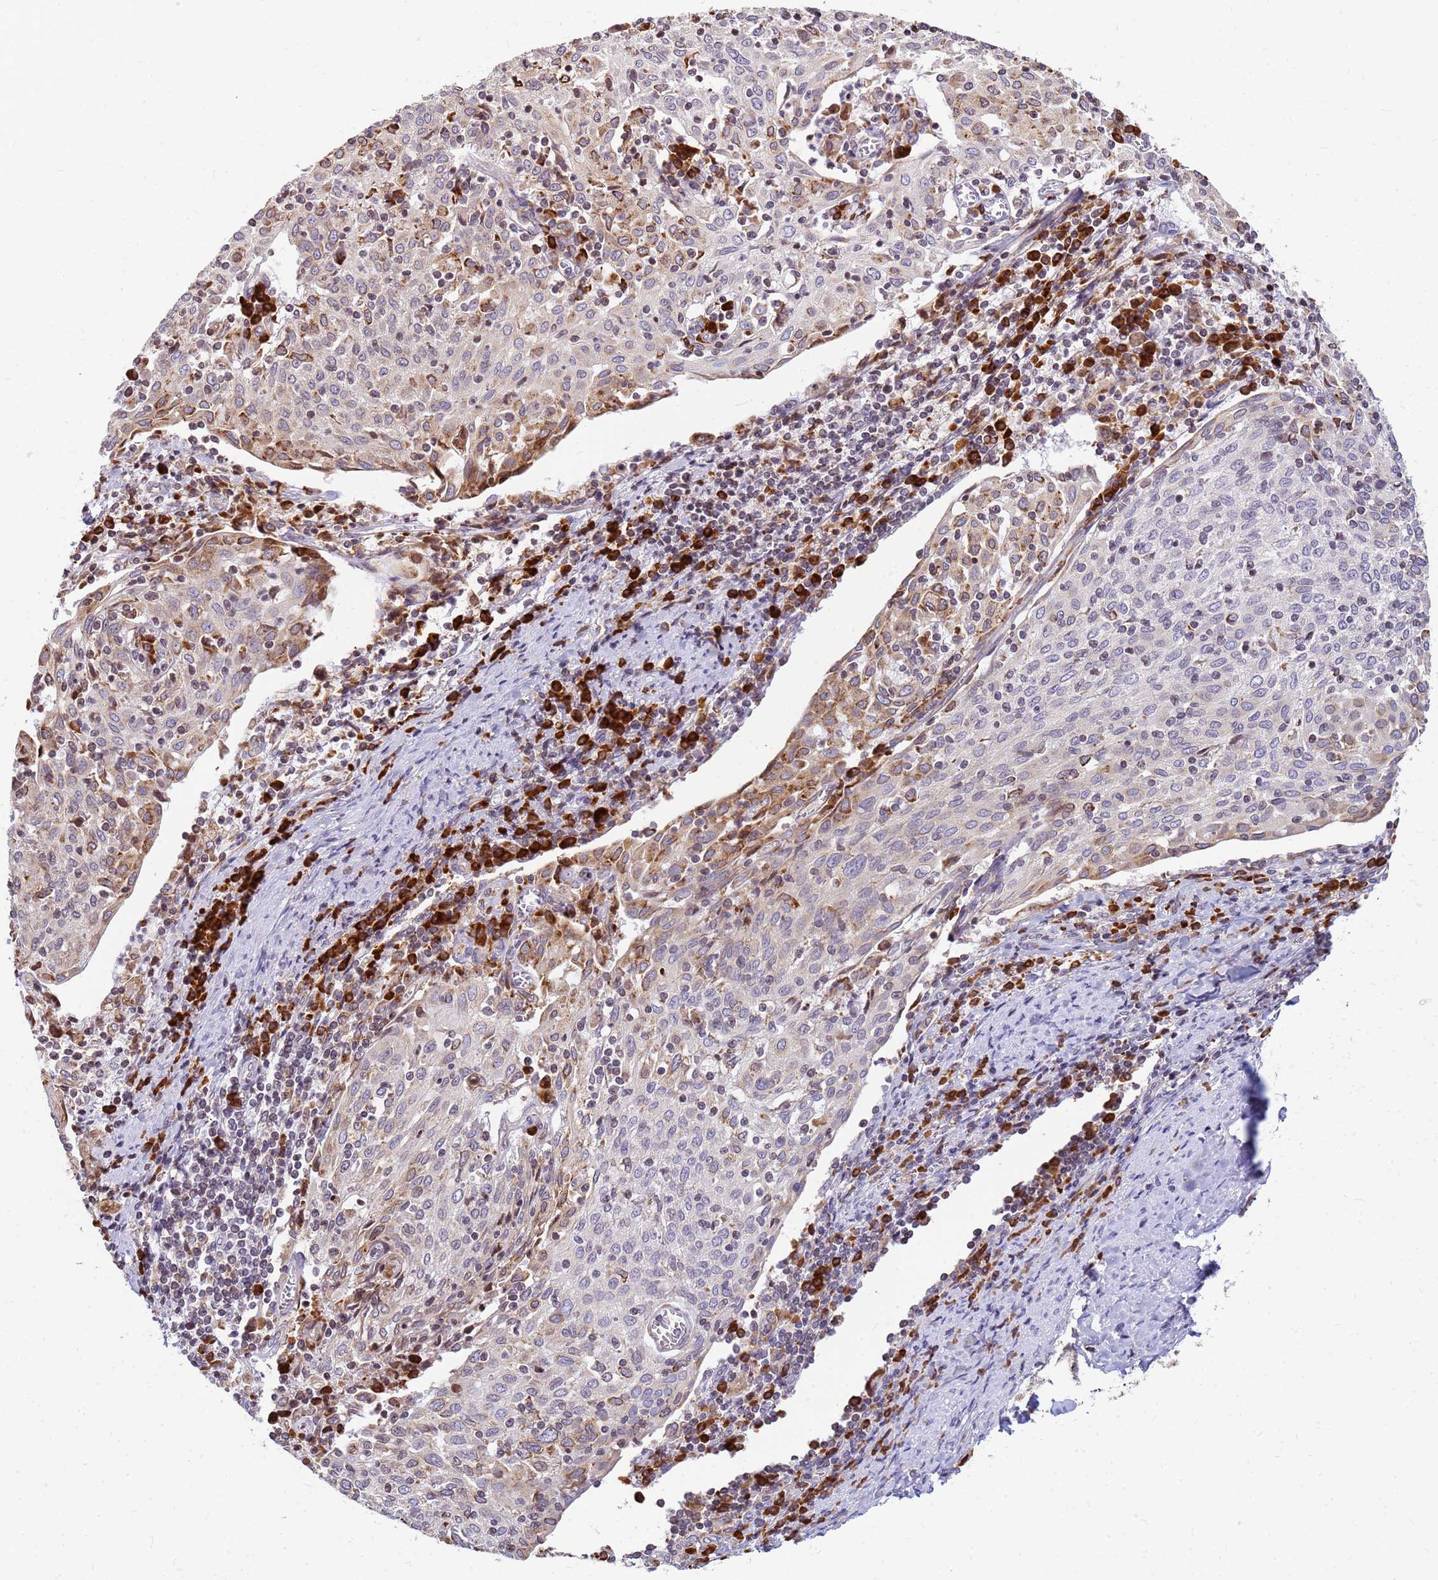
{"staining": {"intensity": "moderate", "quantity": "<25%", "location": "cytoplasmic/membranous"}, "tissue": "cervical cancer", "cell_type": "Tumor cells", "image_type": "cancer", "snomed": [{"axis": "morphology", "description": "Squamous cell carcinoma, NOS"}, {"axis": "topography", "description": "Cervix"}], "caption": "This photomicrograph exhibits IHC staining of squamous cell carcinoma (cervical), with low moderate cytoplasmic/membranous positivity in about <25% of tumor cells.", "gene": "SSR4", "patient": {"sex": "female", "age": 52}}